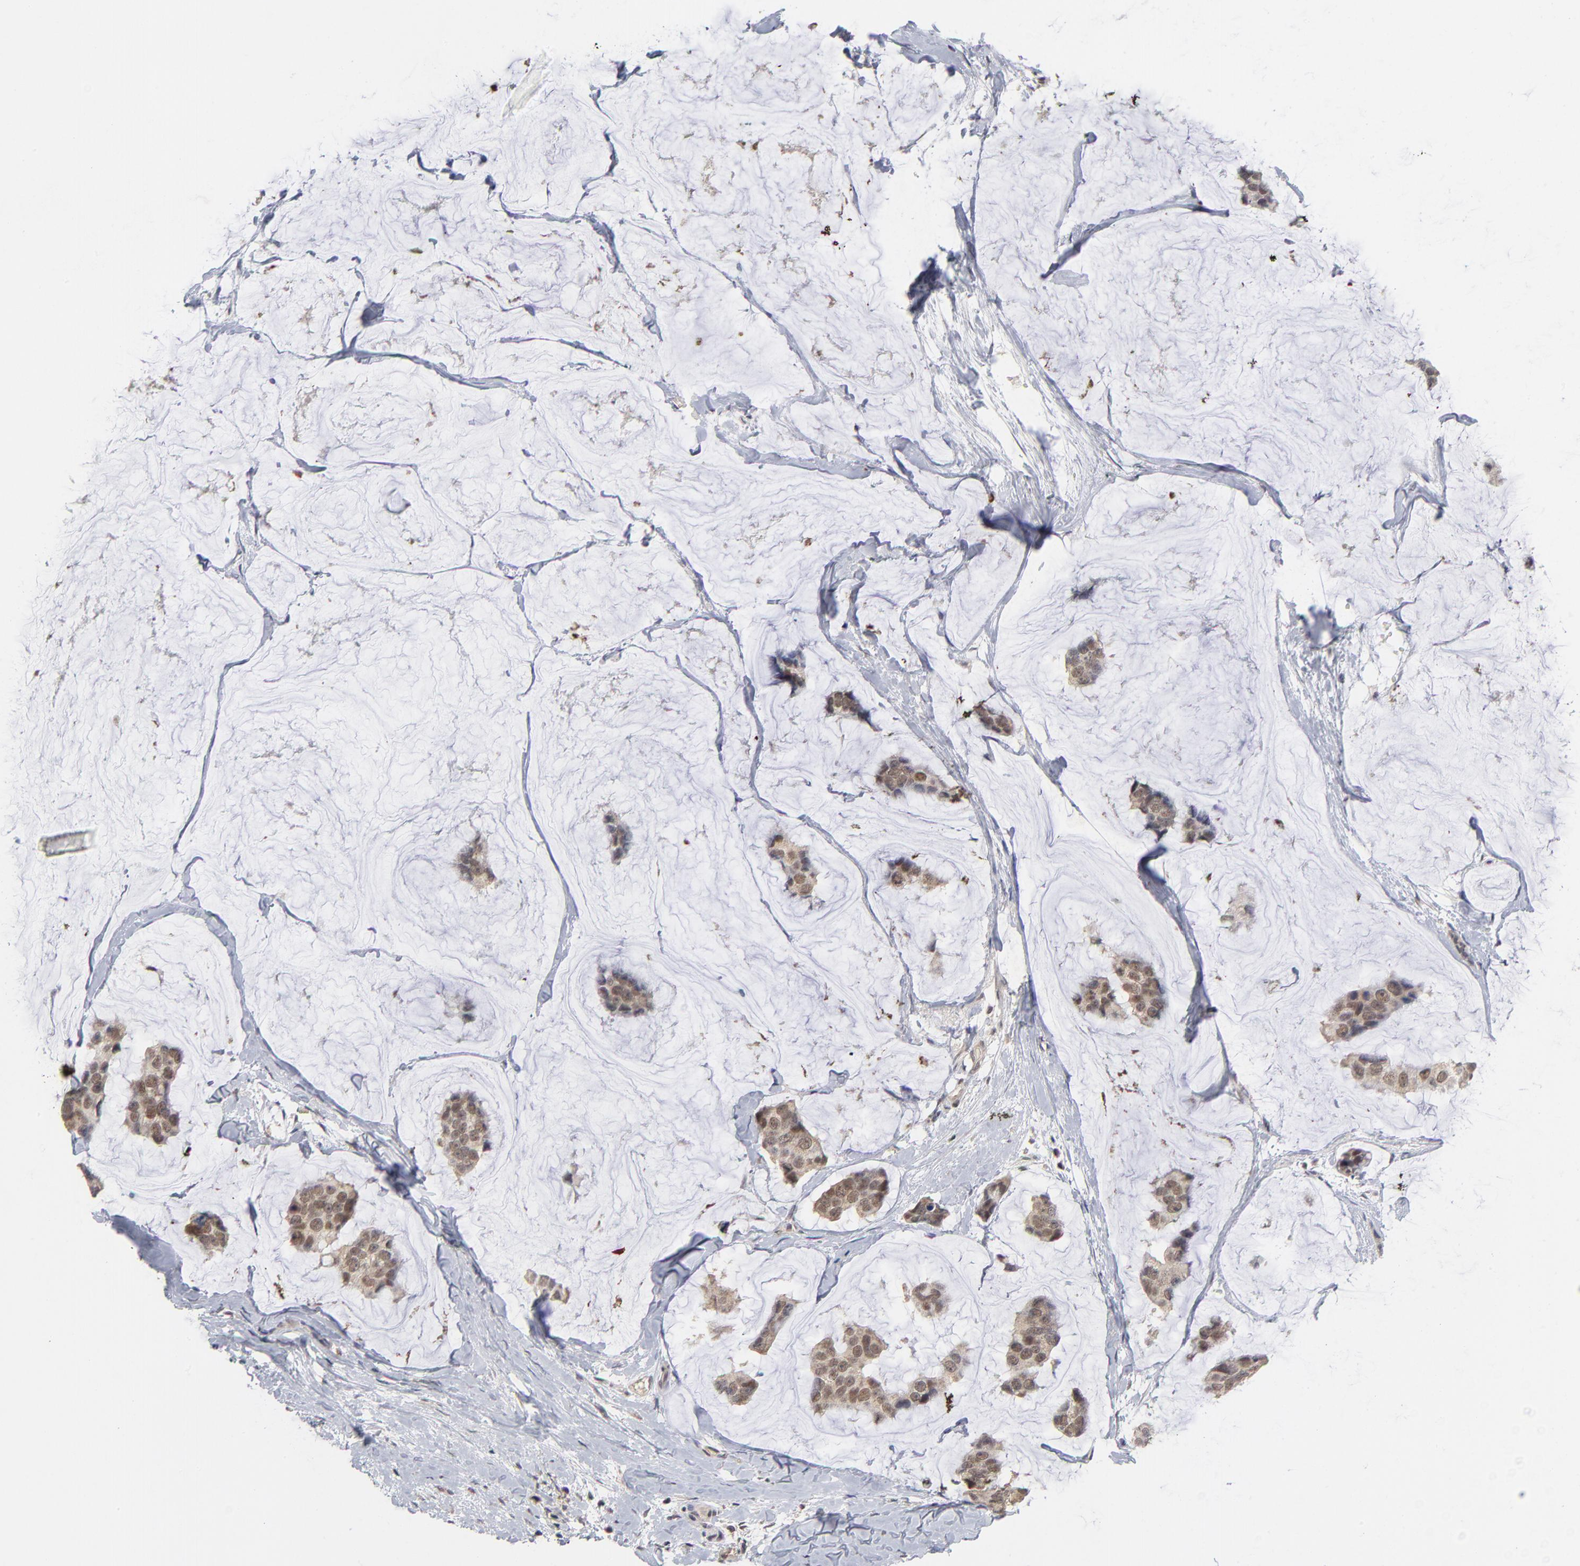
{"staining": {"intensity": "weak", "quantity": ">75%", "location": "cytoplasmic/membranous,nuclear"}, "tissue": "breast cancer", "cell_type": "Tumor cells", "image_type": "cancer", "snomed": [{"axis": "morphology", "description": "Normal tissue, NOS"}, {"axis": "morphology", "description": "Duct carcinoma"}, {"axis": "topography", "description": "Breast"}], "caption": "This histopathology image exhibits immunohistochemistry (IHC) staining of human breast cancer (invasive ductal carcinoma), with low weak cytoplasmic/membranous and nuclear expression in approximately >75% of tumor cells.", "gene": "WSB1", "patient": {"sex": "female", "age": 50}}